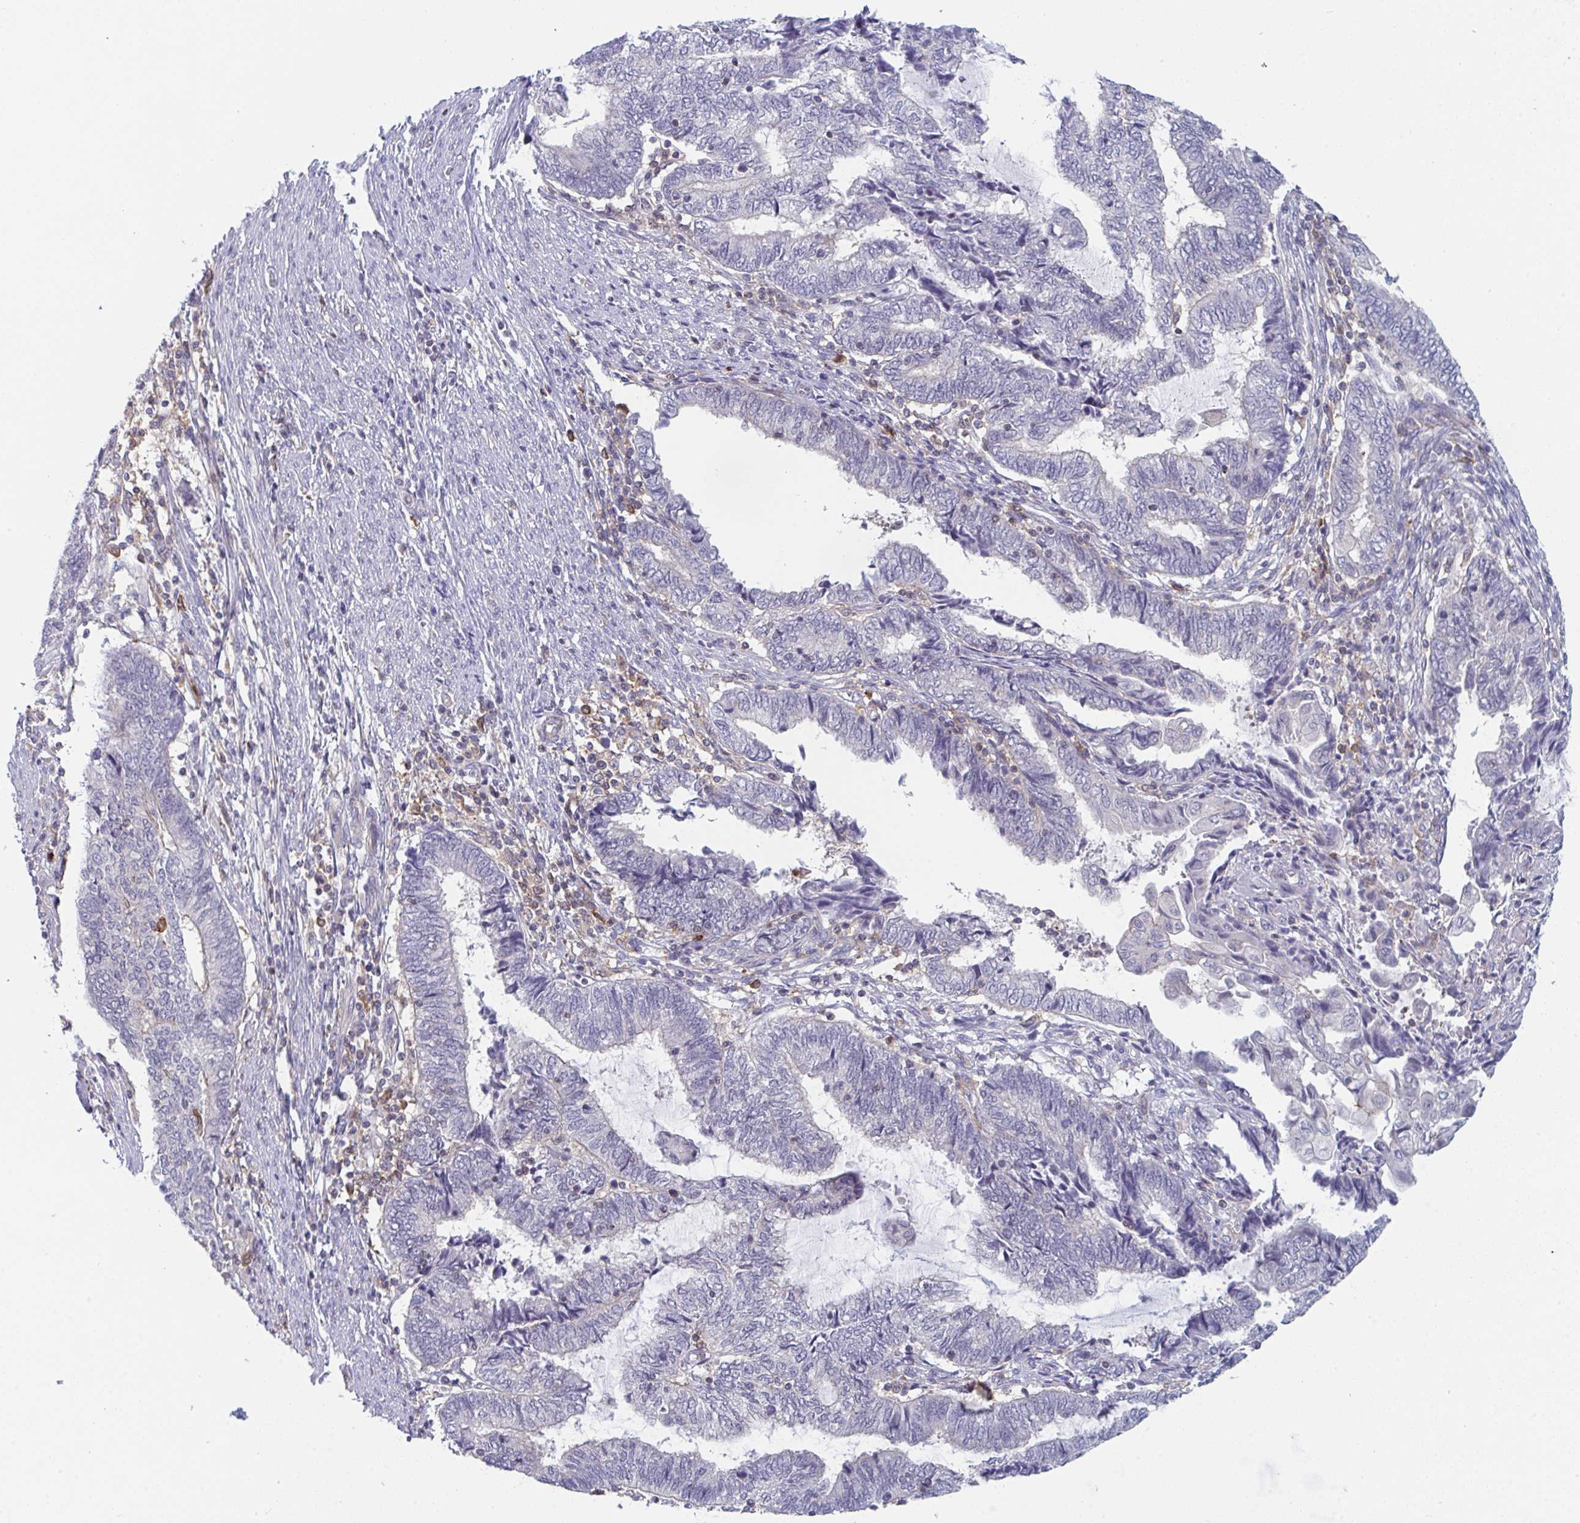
{"staining": {"intensity": "negative", "quantity": "none", "location": "none"}, "tissue": "endometrial cancer", "cell_type": "Tumor cells", "image_type": "cancer", "snomed": [{"axis": "morphology", "description": "Adenocarcinoma, NOS"}, {"axis": "topography", "description": "Uterus"}, {"axis": "topography", "description": "Endometrium"}], "caption": "This is a histopathology image of IHC staining of adenocarcinoma (endometrial), which shows no positivity in tumor cells.", "gene": "DISP2", "patient": {"sex": "female", "age": 70}}